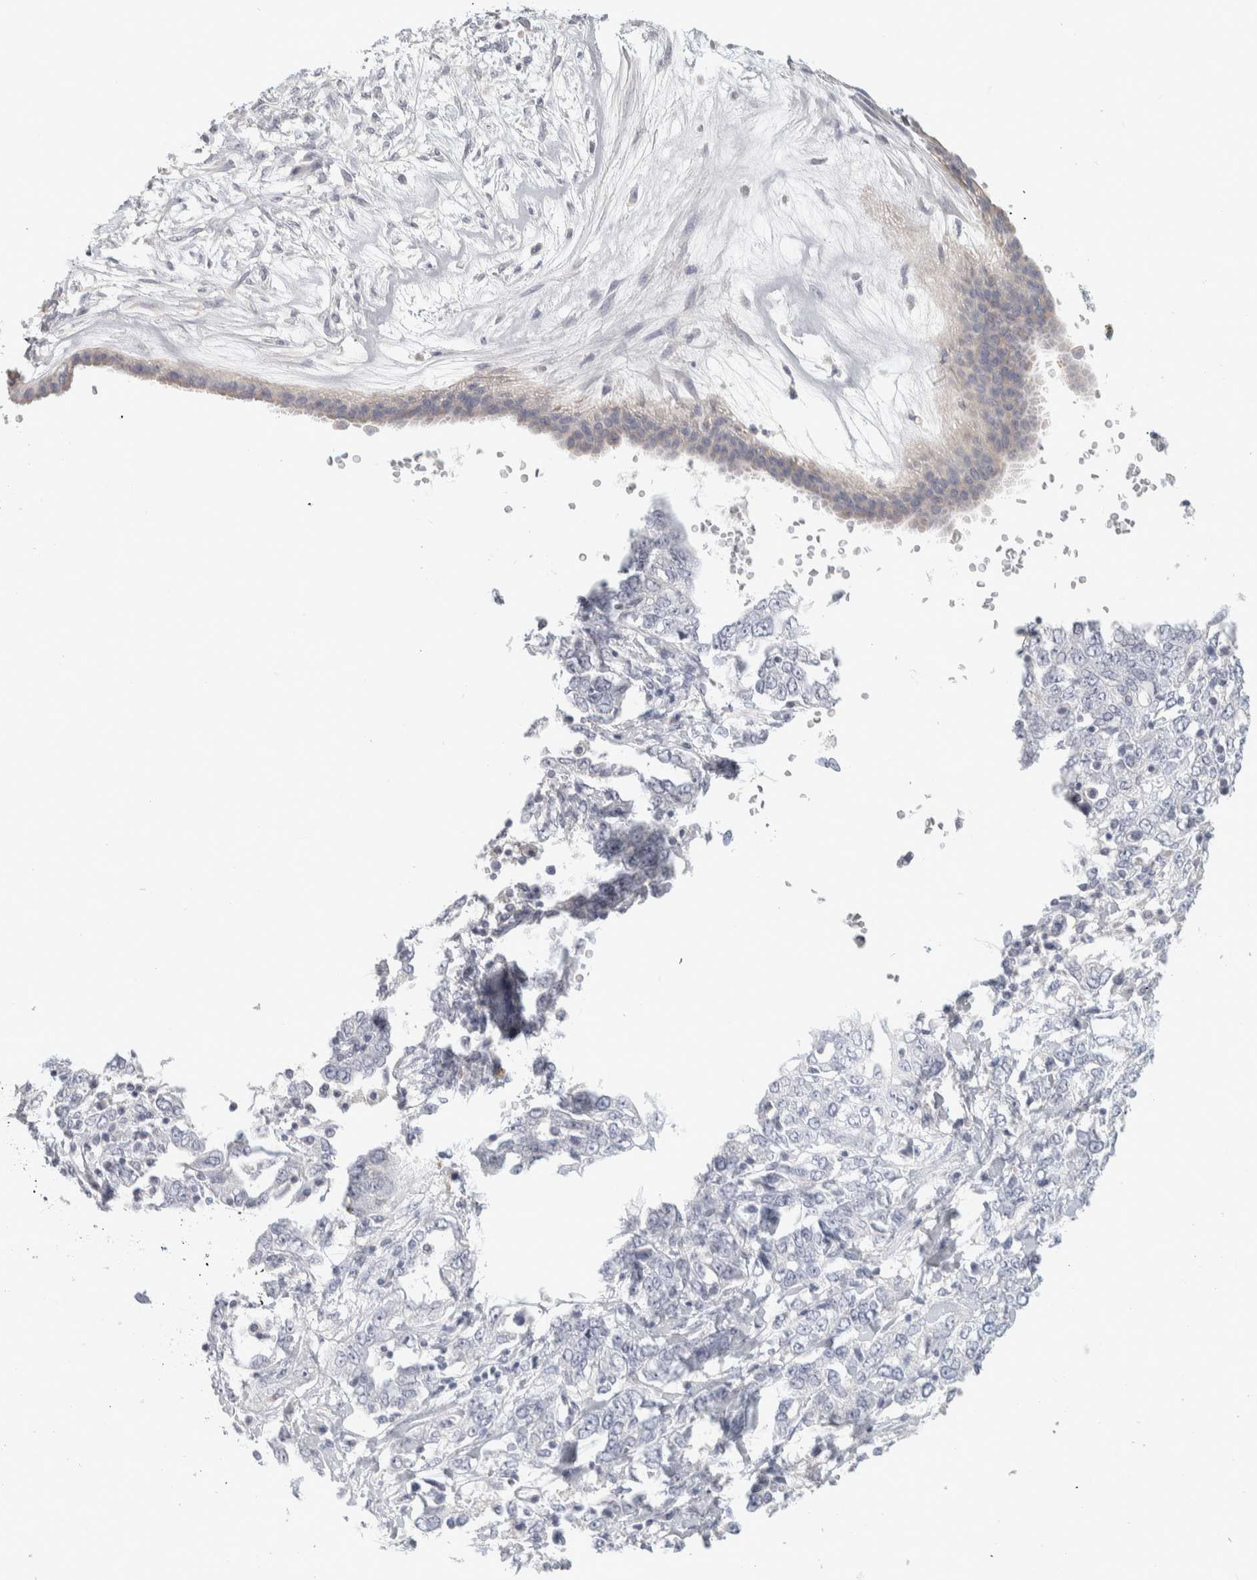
{"staining": {"intensity": "weak", "quantity": "<25%", "location": "cytoplasmic/membranous"}, "tissue": "ovarian cancer", "cell_type": "Tumor cells", "image_type": "cancer", "snomed": [{"axis": "morphology", "description": "Cystadenocarcinoma, mucinous, NOS"}, {"axis": "topography", "description": "Ovary"}], "caption": "Ovarian cancer (mucinous cystadenocarcinoma) was stained to show a protein in brown. There is no significant staining in tumor cells.", "gene": "DCXR", "patient": {"sex": "female", "age": 73}}